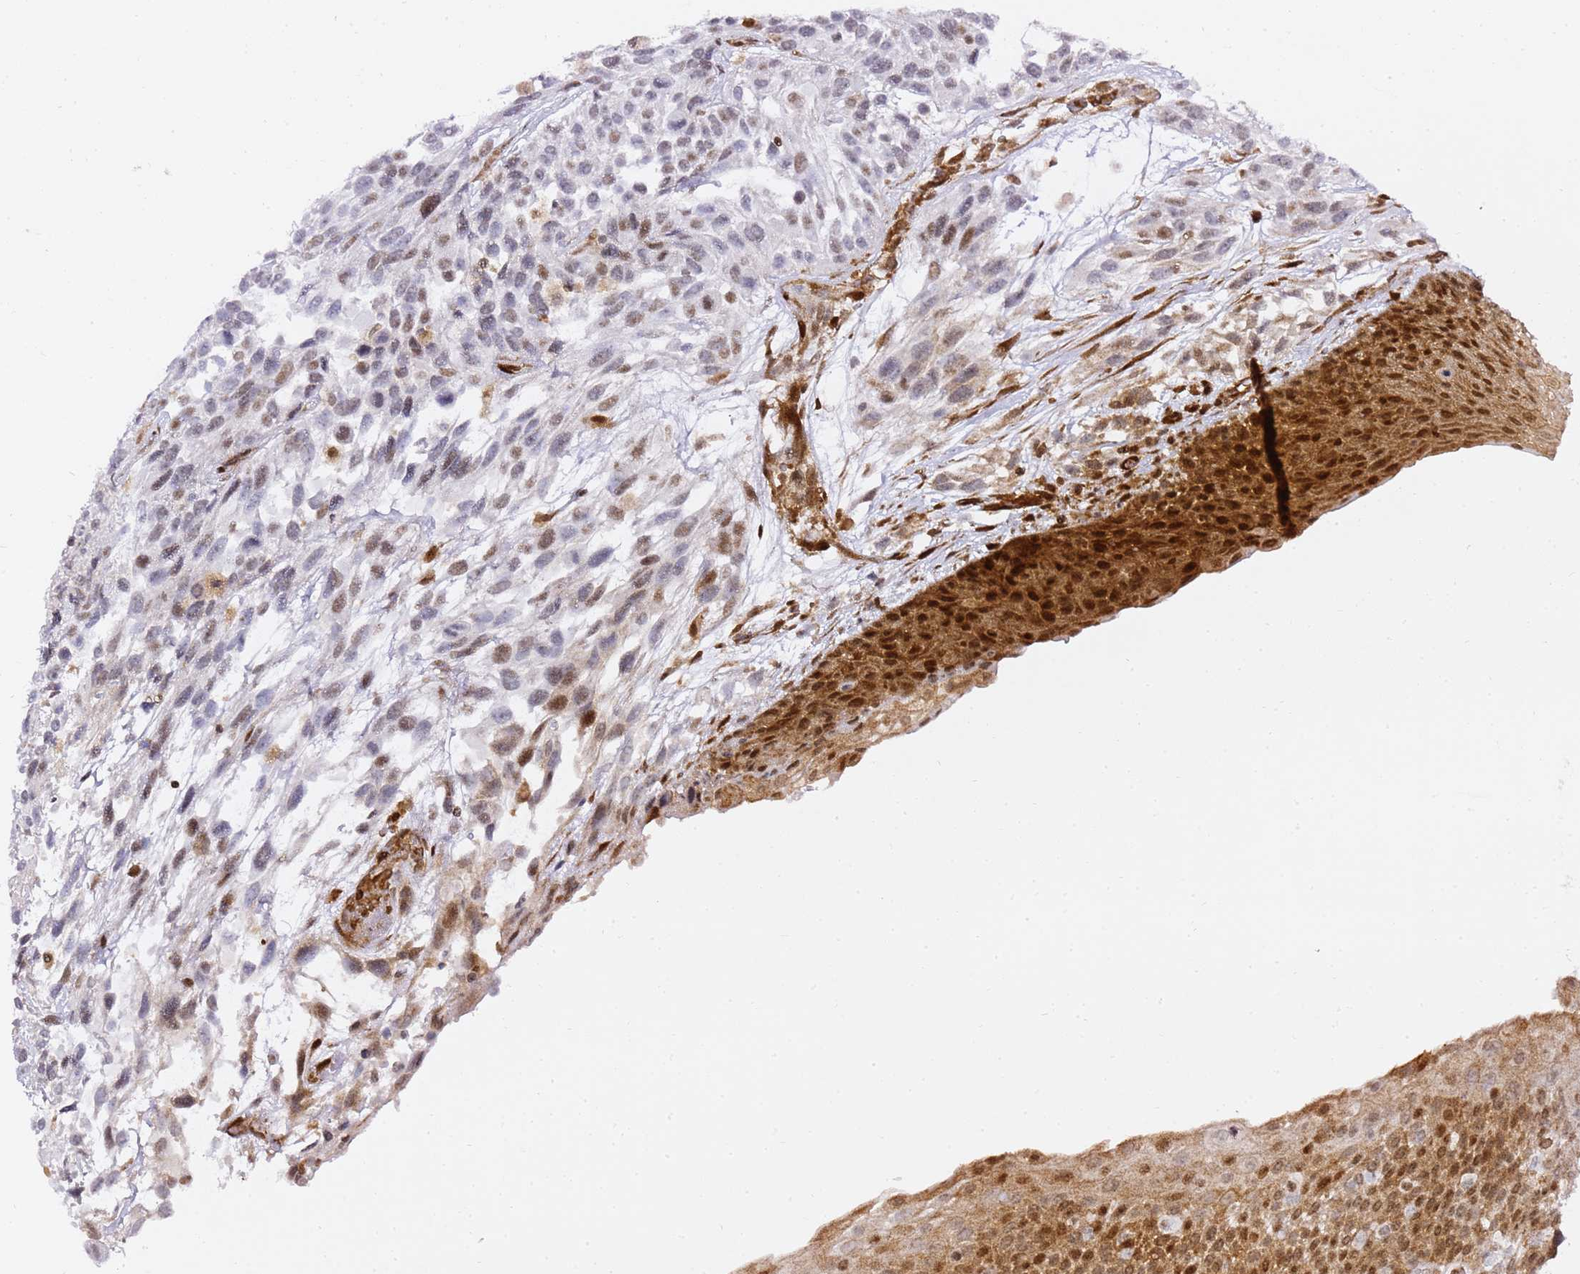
{"staining": {"intensity": "moderate", "quantity": "<25%", "location": "nuclear"}, "tissue": "urothelial cancer", "cell_type": "Tumor cells", "image_type": "cancer", "snomed": [{"axis": "morphology", "description": "Urothelial carcinoma, High grade"}, {"axis": "topography", "description": "Urinary bladder"}], "caption": "Immunohistochemistry micrograph of neoplastic tissue: urothelial carcinoma (high-grade) stained using immunohistochemistry reveals low levels of moderate protein expression localized specifically in the nuclear of tumor cells, appearing as a nuclear brown color.", "gene": "GBP2", "patient": {"sex": "female", "age": 70}}